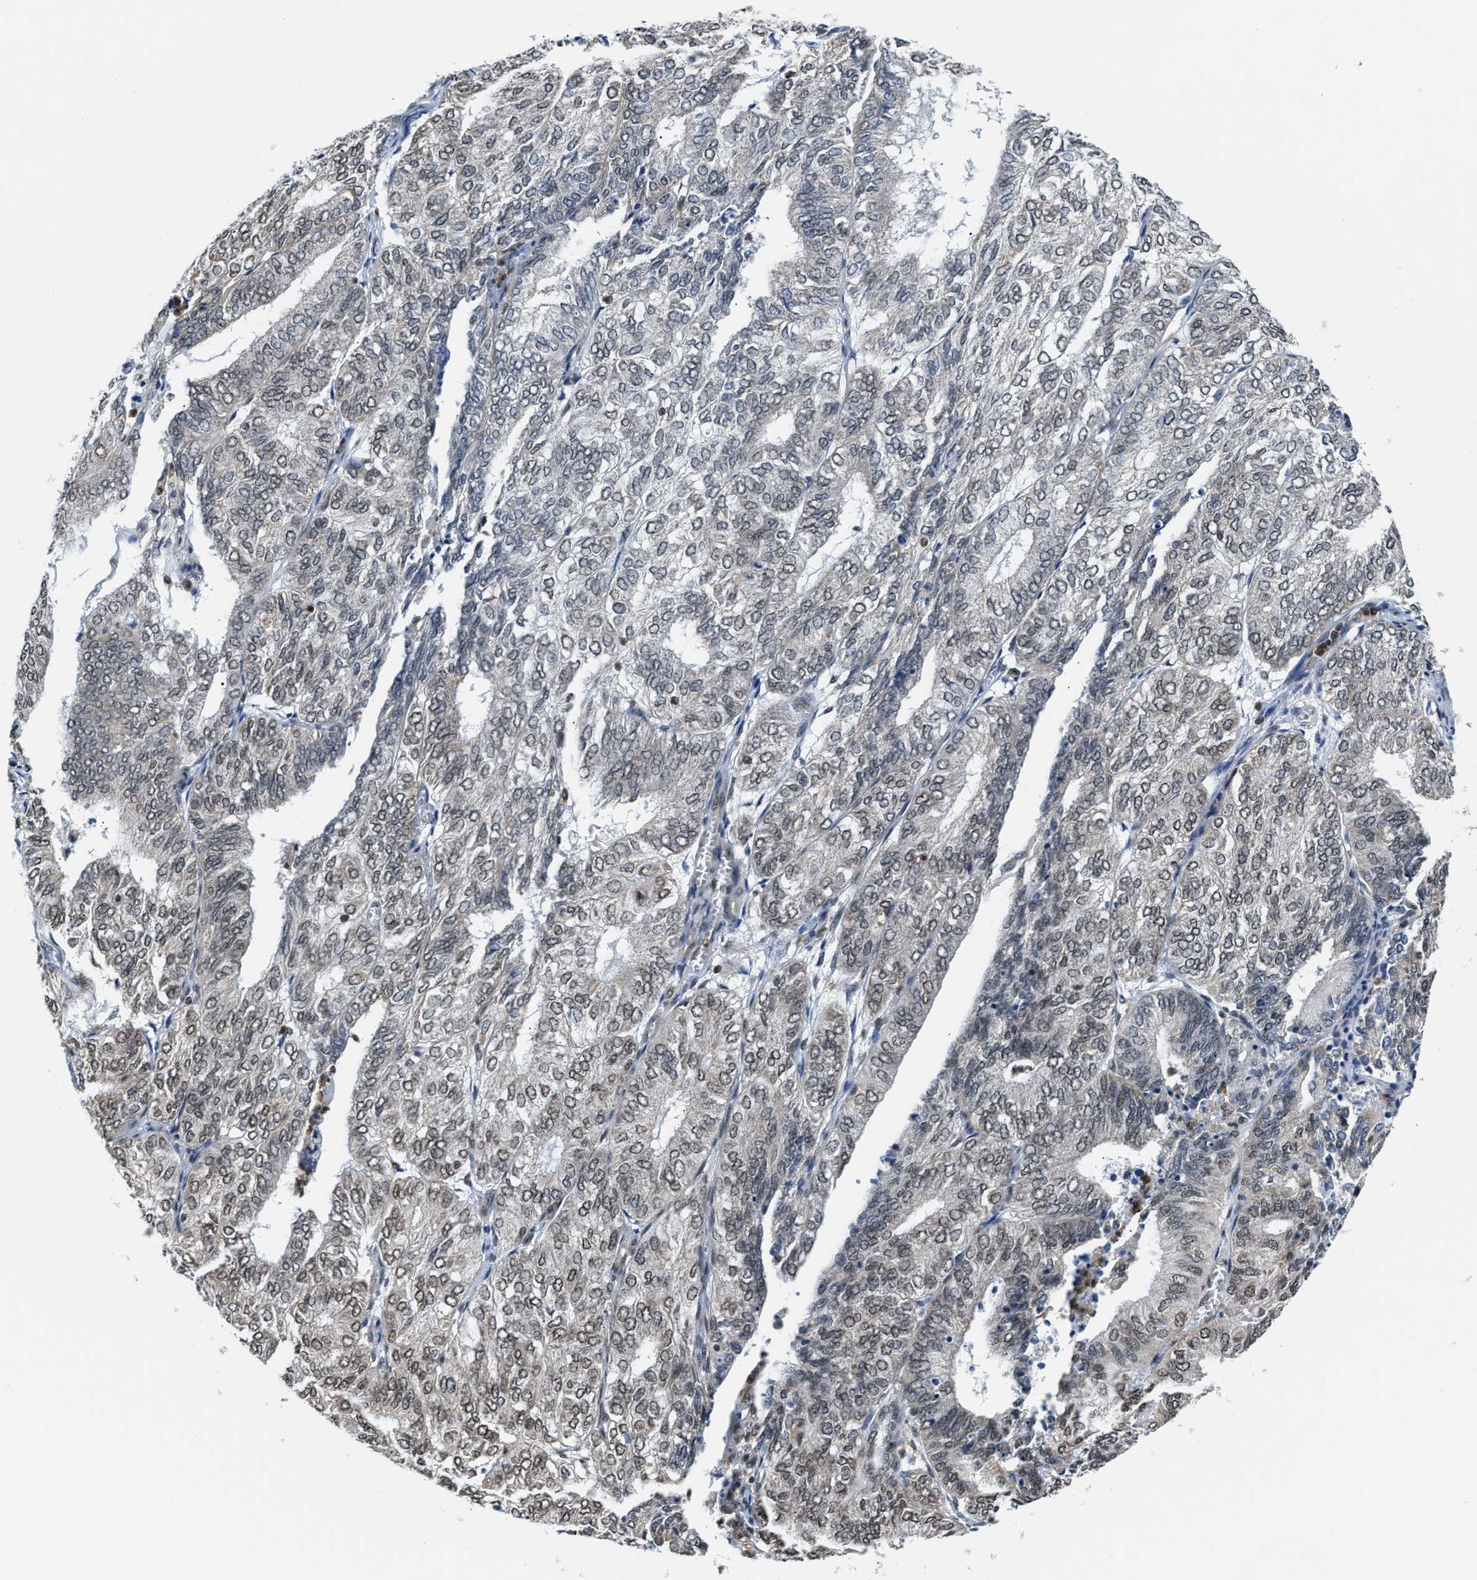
{"staining": {"intensity": "weak", "quantity": "25%-75%", "location": "nuclear"}, "tissue": "endometrial cancer", "cell_type": "Tumor cells", "image_type": "cancer", "snomed": [{"axis": "morphology", "description": "Adenocarcinoma, NOS"}, {"axis": "topography", "description": "Uterus"}], "caption": "Human endometrial cancer (adenocarcinoma) stained for a protein (brown) reveals weak nuclear positive positivity in about 25%-75% of tumor cells.", "gene": "STK10", "patient": {"sex": "female", "age": 60}}